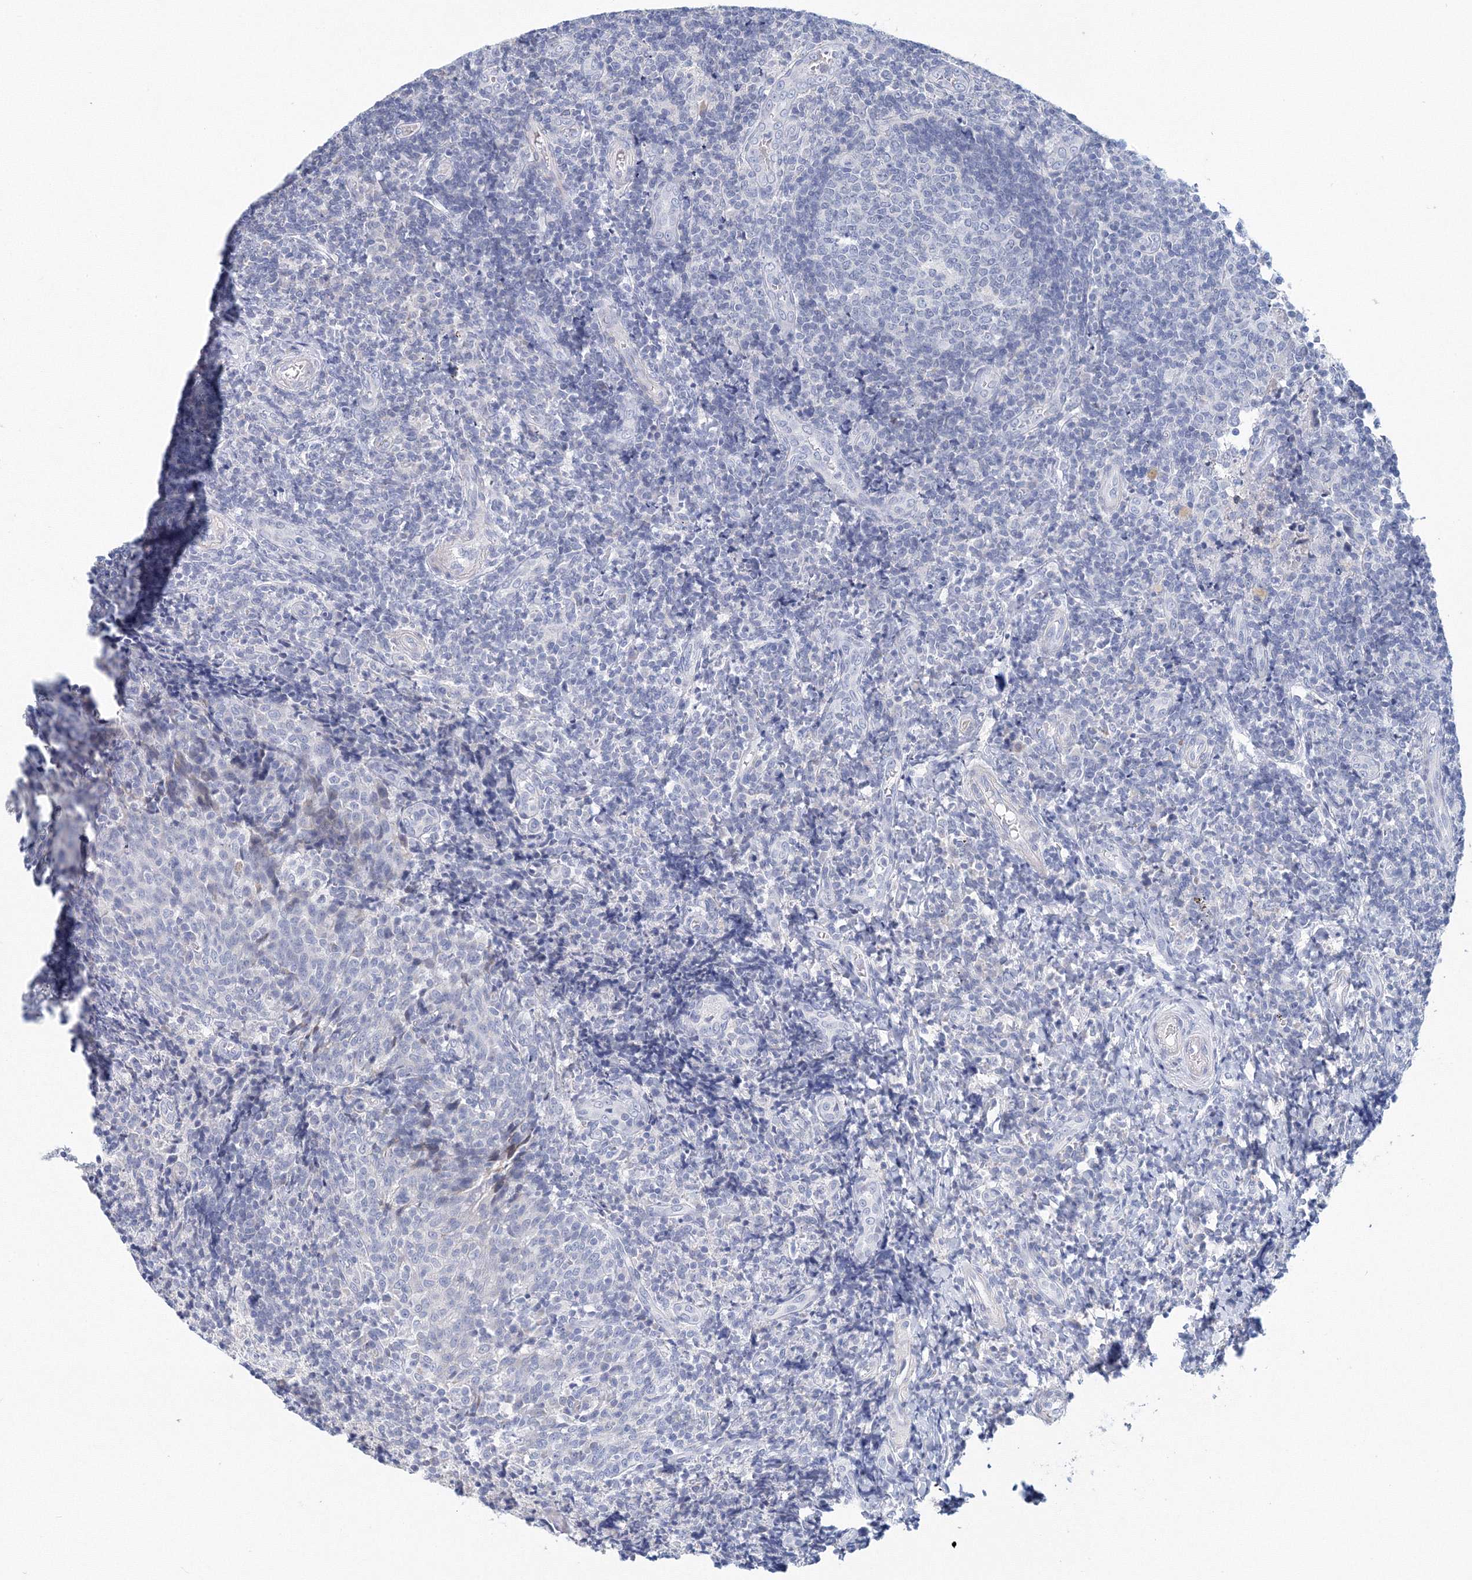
{"staining": {"intensity": "negative", "quantity": "none", "location": "none"}, "tissue": "tonsil", "cell_type": "Germinal center cells", "image_type": "normal", "snomed": [{"axis": "morphology", "description": "Normal tissue, NOS"}, {"axis": "topography", "description": "Tonsil"}], "caption": "This is an IHC histopathology image of benign human tonsil. There is no expression in germinal center cells.", "gene": "LRRIQ4", "patient": {"sex": "female", "age": 19}}